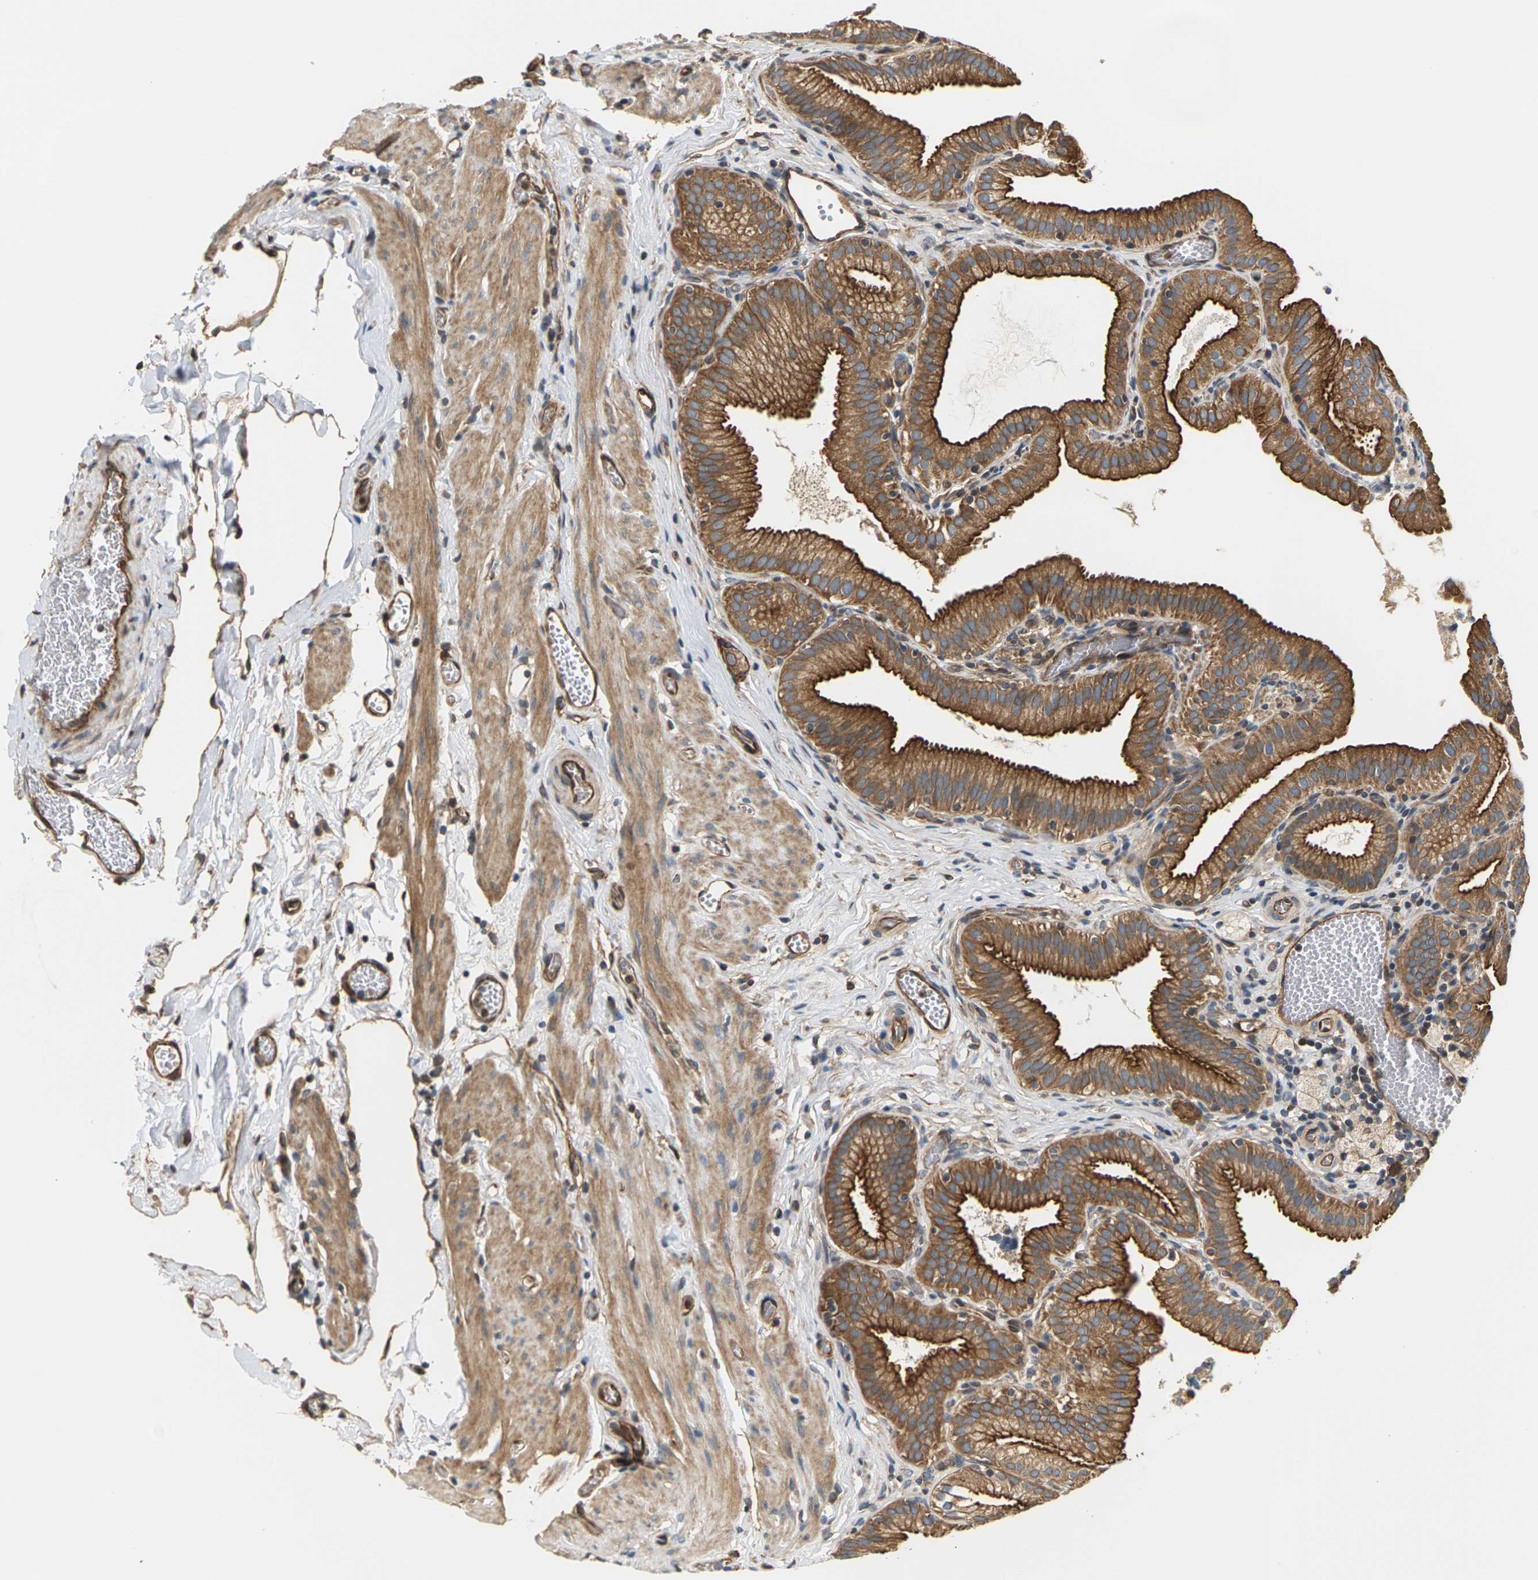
{"staining": {"intensity": "strong", "quantity": ">75%", "location": "cytoplasmic/membranous"}, "tissue": "gallbladder", "cell_type": "Glandular cells", "image_type": "normal", "snomed": [{"axis": "morphology", "description": "Normal tissue, NOS"}, {"axis": "topography", "description": "Gallbladder"}], "caption": "Strong cytoplasmic/membranous protein positivity is identified in about >75% of glandular cells in gallbladder. The staining was performed using DAB, with brown indicating positive protein expression. Nuclei are stained blue with hematoxylin.", "gene": "PCDHB4", "patient": {"sex": "male", "age": 54}}